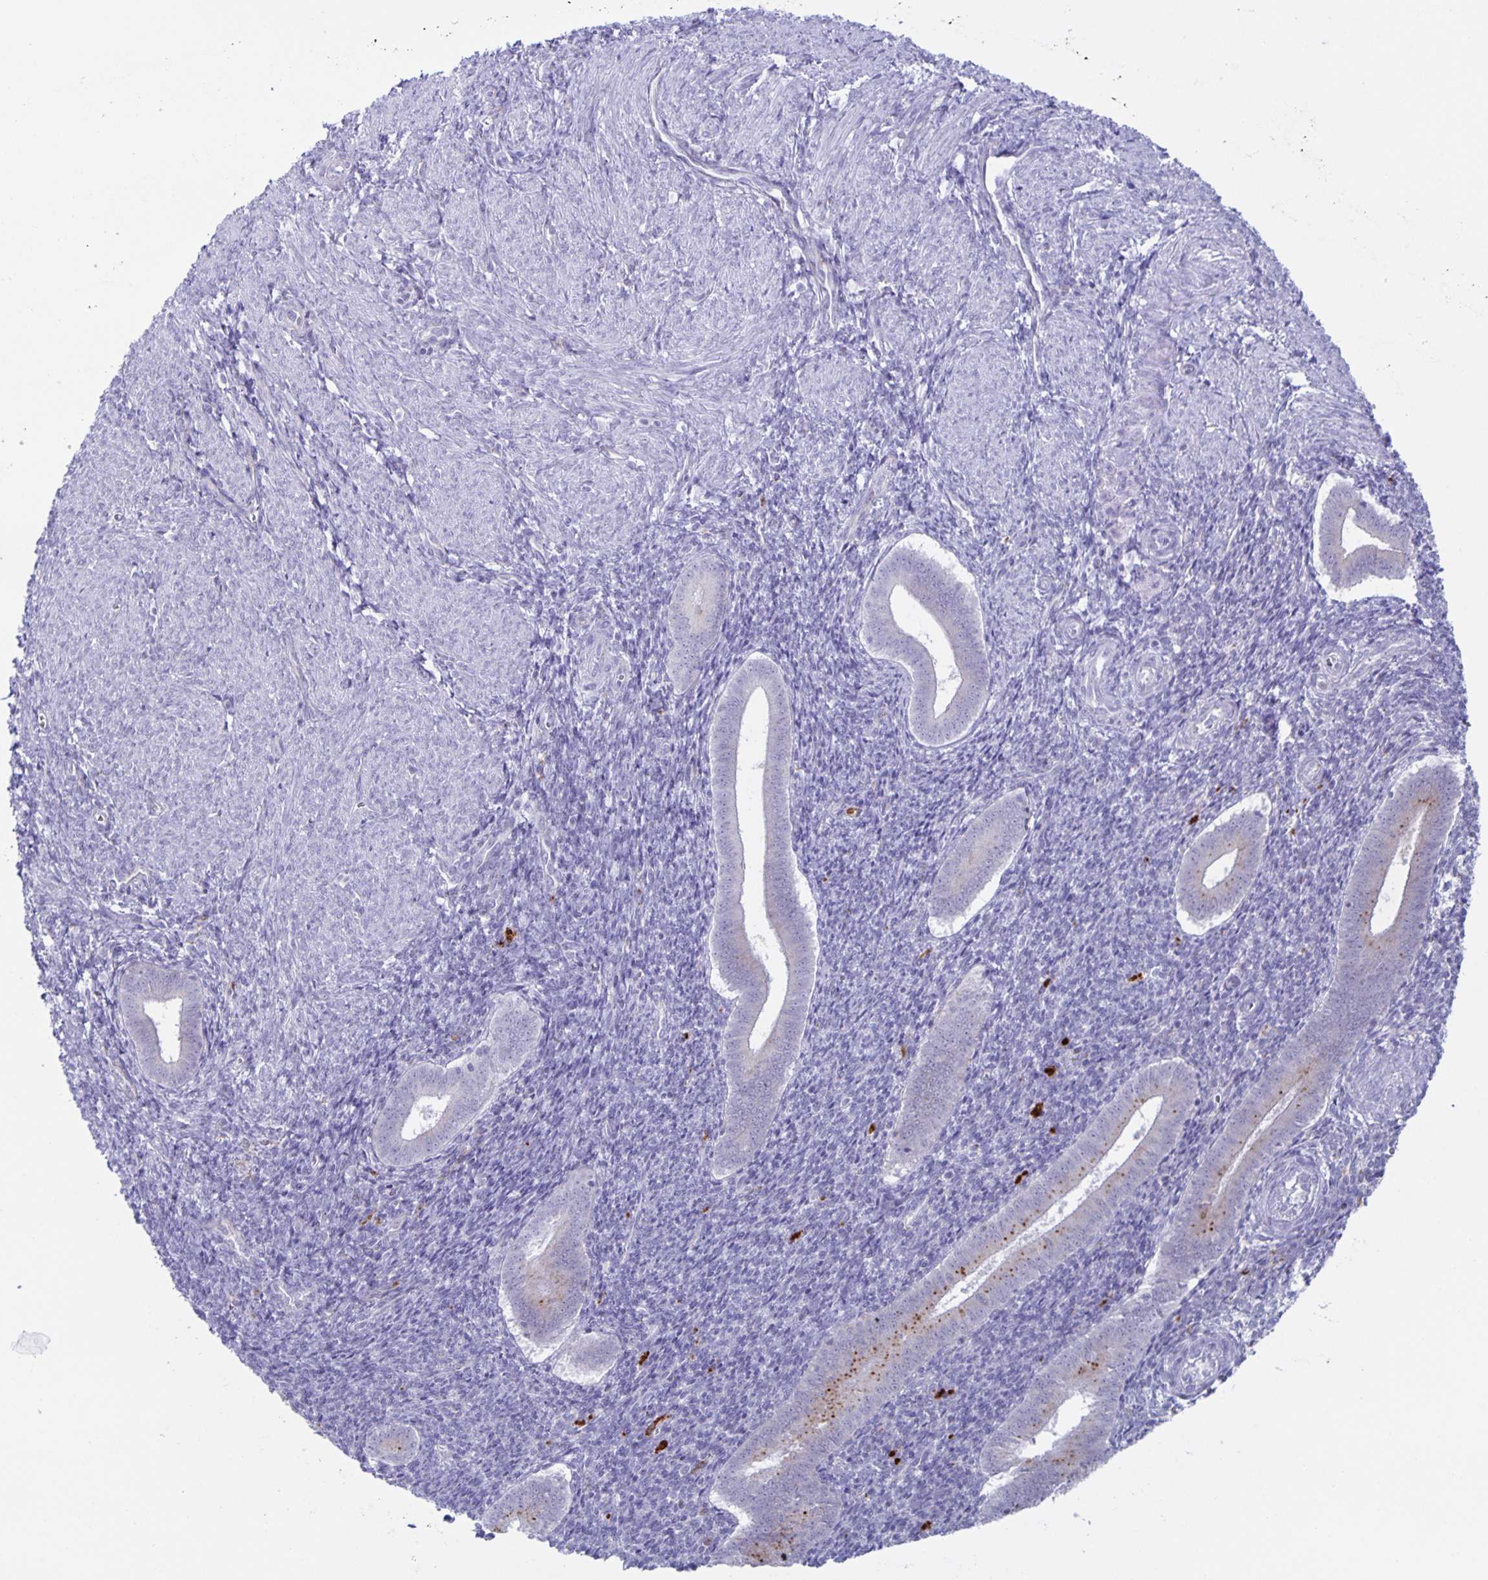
{"staining": {"intensity": "negative", "quantity": "none", "location": "none"}, "tissue": "endometrium", "cell_type": "Cells in endometrial stroma", "image_type": "normal", "snomed": [{"axis": "morphology", "description": "Normal tissue, NOS"}, {"axis": "topography", "description": "Endometrium"}], "caption": "Benign endometrium was stained to show a protein in brown. There is no significant staining in cells in endometrial stroma. Brightfield microscopy of immunohistochemistry (IHC) stained with DAB (brown) and hematoxylin (blue), captured at high magnification.", "gene": "LIPA", "patient": {"sex": "female", "age": 25}}